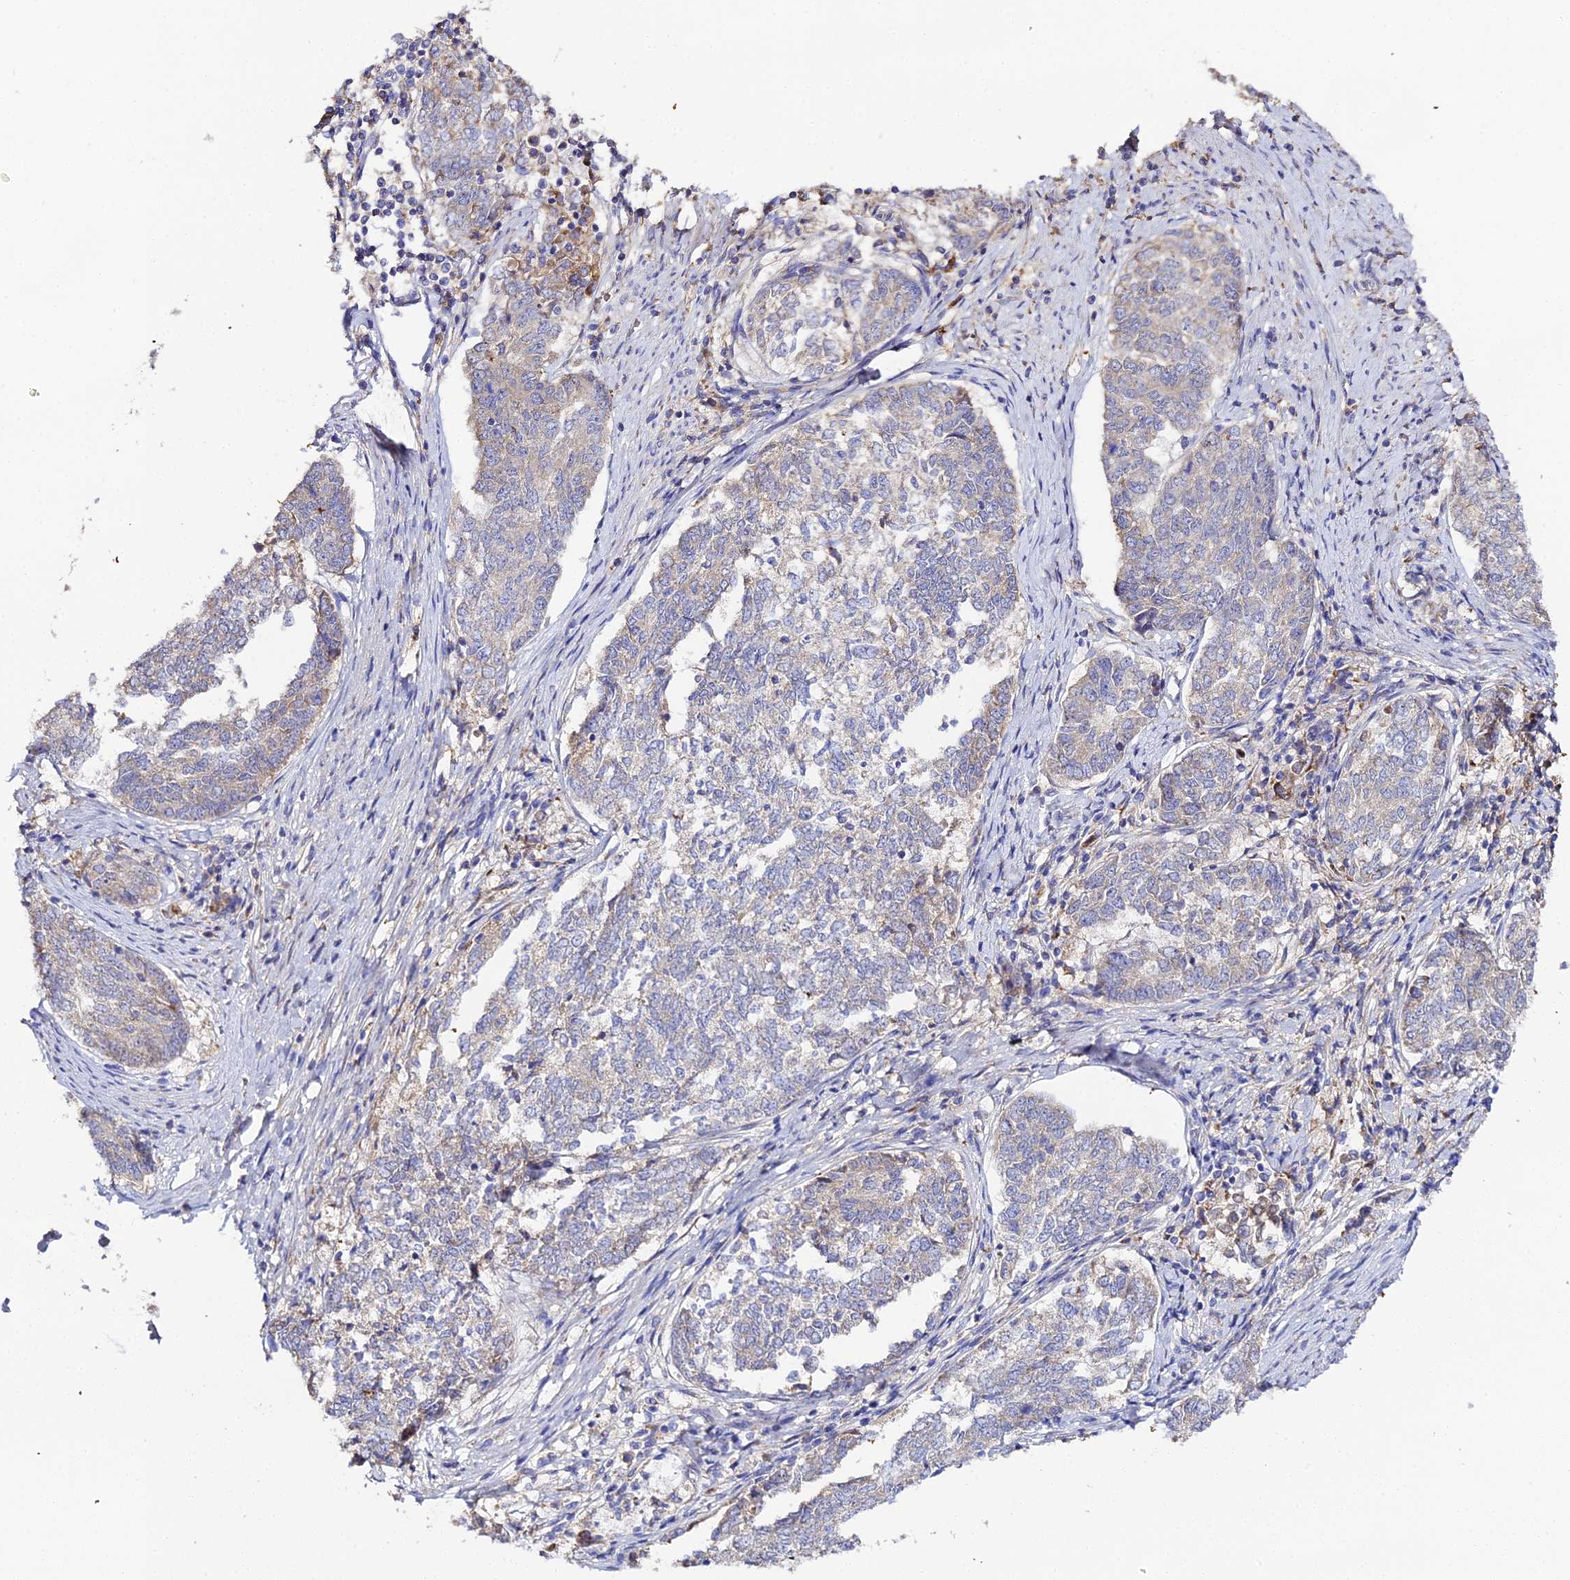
{"staining": {"intensity": "weak", "quantity": "<25%", "location": "cytoplasmic/membranous"}, "tissue": "endometrial cancer", "cell_type": "Tumor cells", "image_type": "cancer", "snomed": [{"axis": "morphology", "description": "Adenocarcinoma, NOS"}, {"axis": "topography", "description": "Endometrium"}], "caption": "High magnification brightfield microscopy of endometrial adenocarcinoma stained with DAB (3,3'-diaminobenzidine) (brown) and counterstained with hematoxylin (blue): tumor cells show no significant staining. (DAB IHC visualized using brightfield microscopy, high magnification).", "gene": "SCX", "patient": {"sex": "female", "age": 80}}